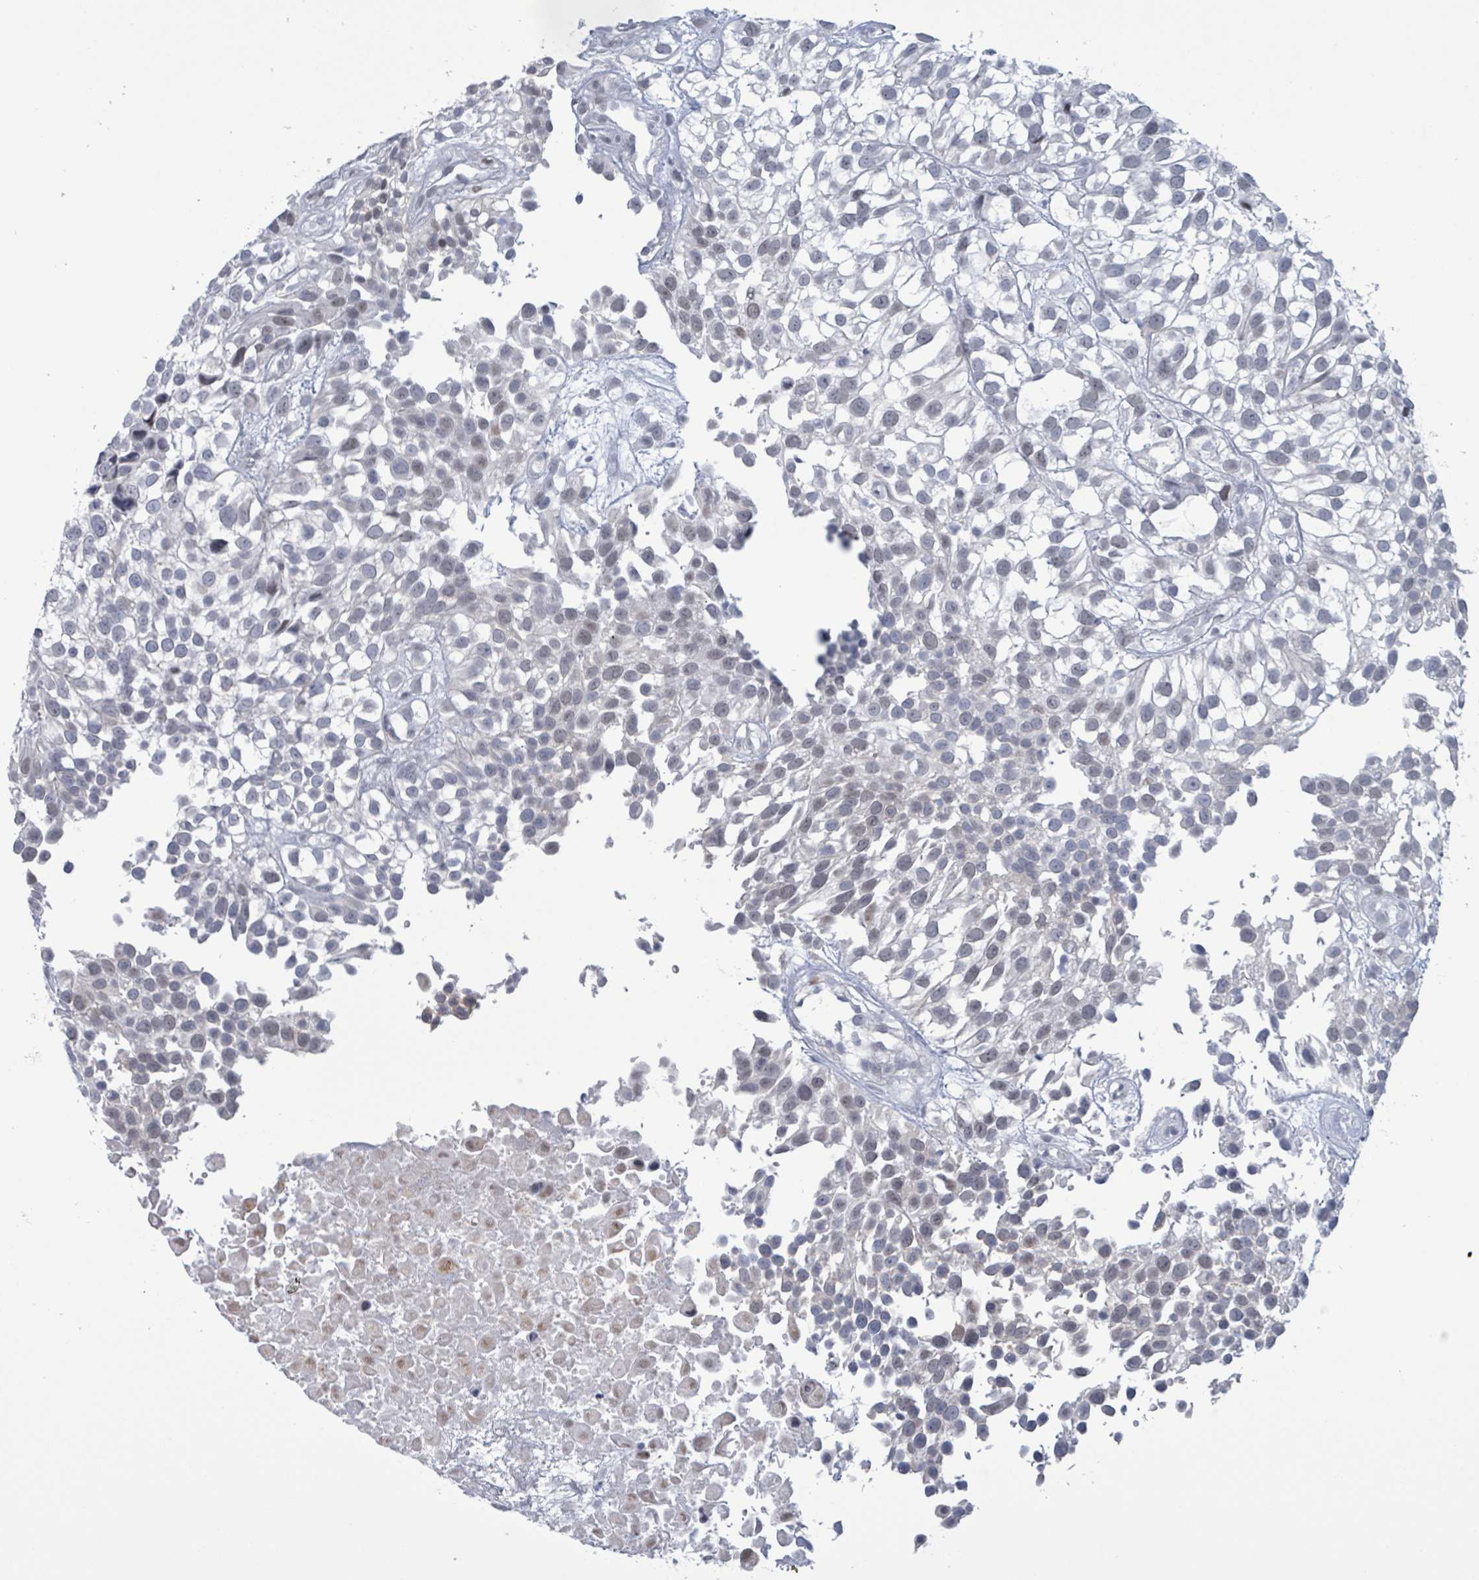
{"staining": {"intensity": "negative", "quantity": "none", "location": "none"}, "tissue": "urothelial cancer", "cell_type": "Tumor cells", "image_type": "cancer", "snomed": [{"axis": "morphology", "description": "Urothelial carcinoma, High grade"}, {"axis": "topography", "description": "Urinary bladder"}], "caption": "High power microscopy image of an IHC micrograph of urothelial cancer, revealing no significant expression in tumor cells.", "gene": "CT45A5", "patient": {"sex": "male", "age": 56}}